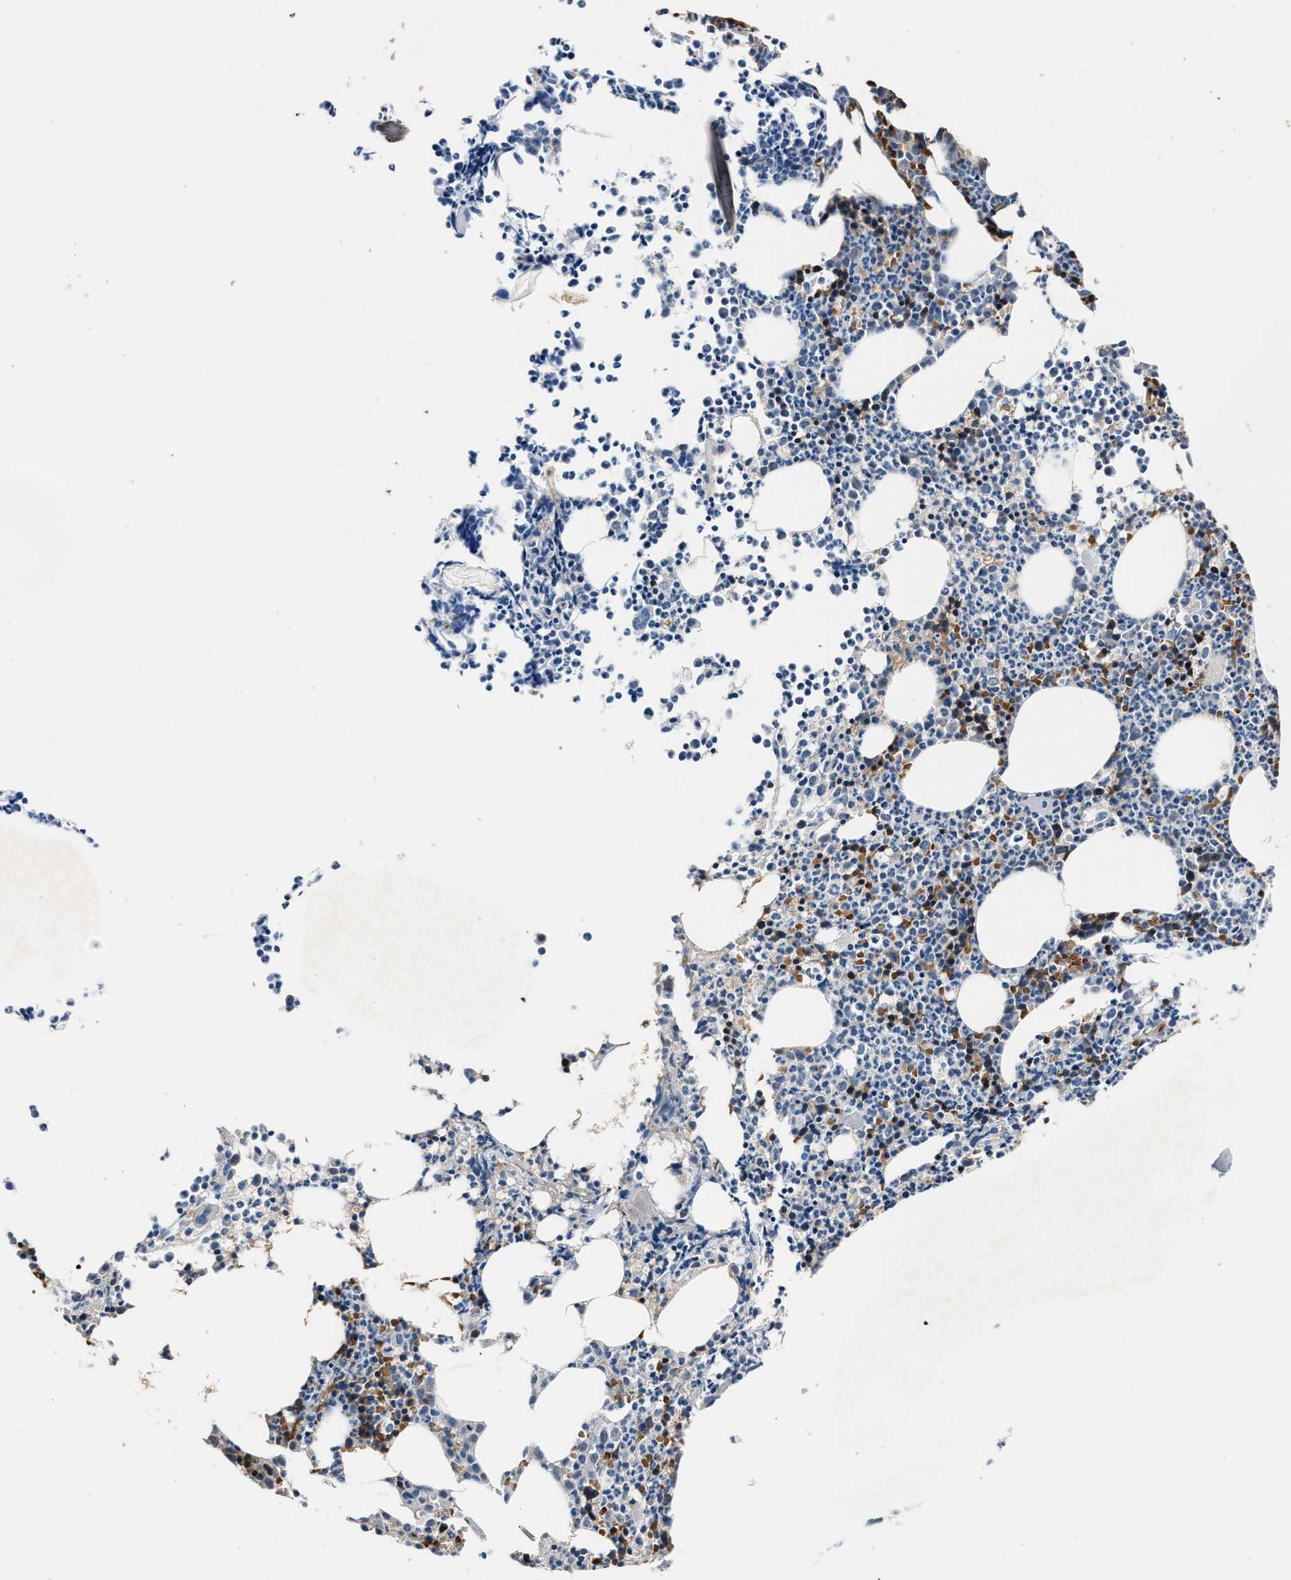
{"staining": {"intensity": "strong", "quantity": "<25%", "location": "cytoplasmic/membranous,nuclear"}, "tissue": "bone marrow", "cell_type": "Hematopoietic cells", "image_type": "normal", "snomed": [{"axis": "morphology", "description": "Normal tissue, NOS"}, {"axis": "morphology", "description": "Inflammation, NOS"}, {"axis": "topography", "description": "Bone marrow"}], "caption": "Human bone marrow stained for a protein (brown) reveals strong cytoplasmic/membranous,nuclear positive expression in approximately <25% of hematopoietic cells.", "gene": "PPA1", "patient": {"sex": "female", "age": 53}}